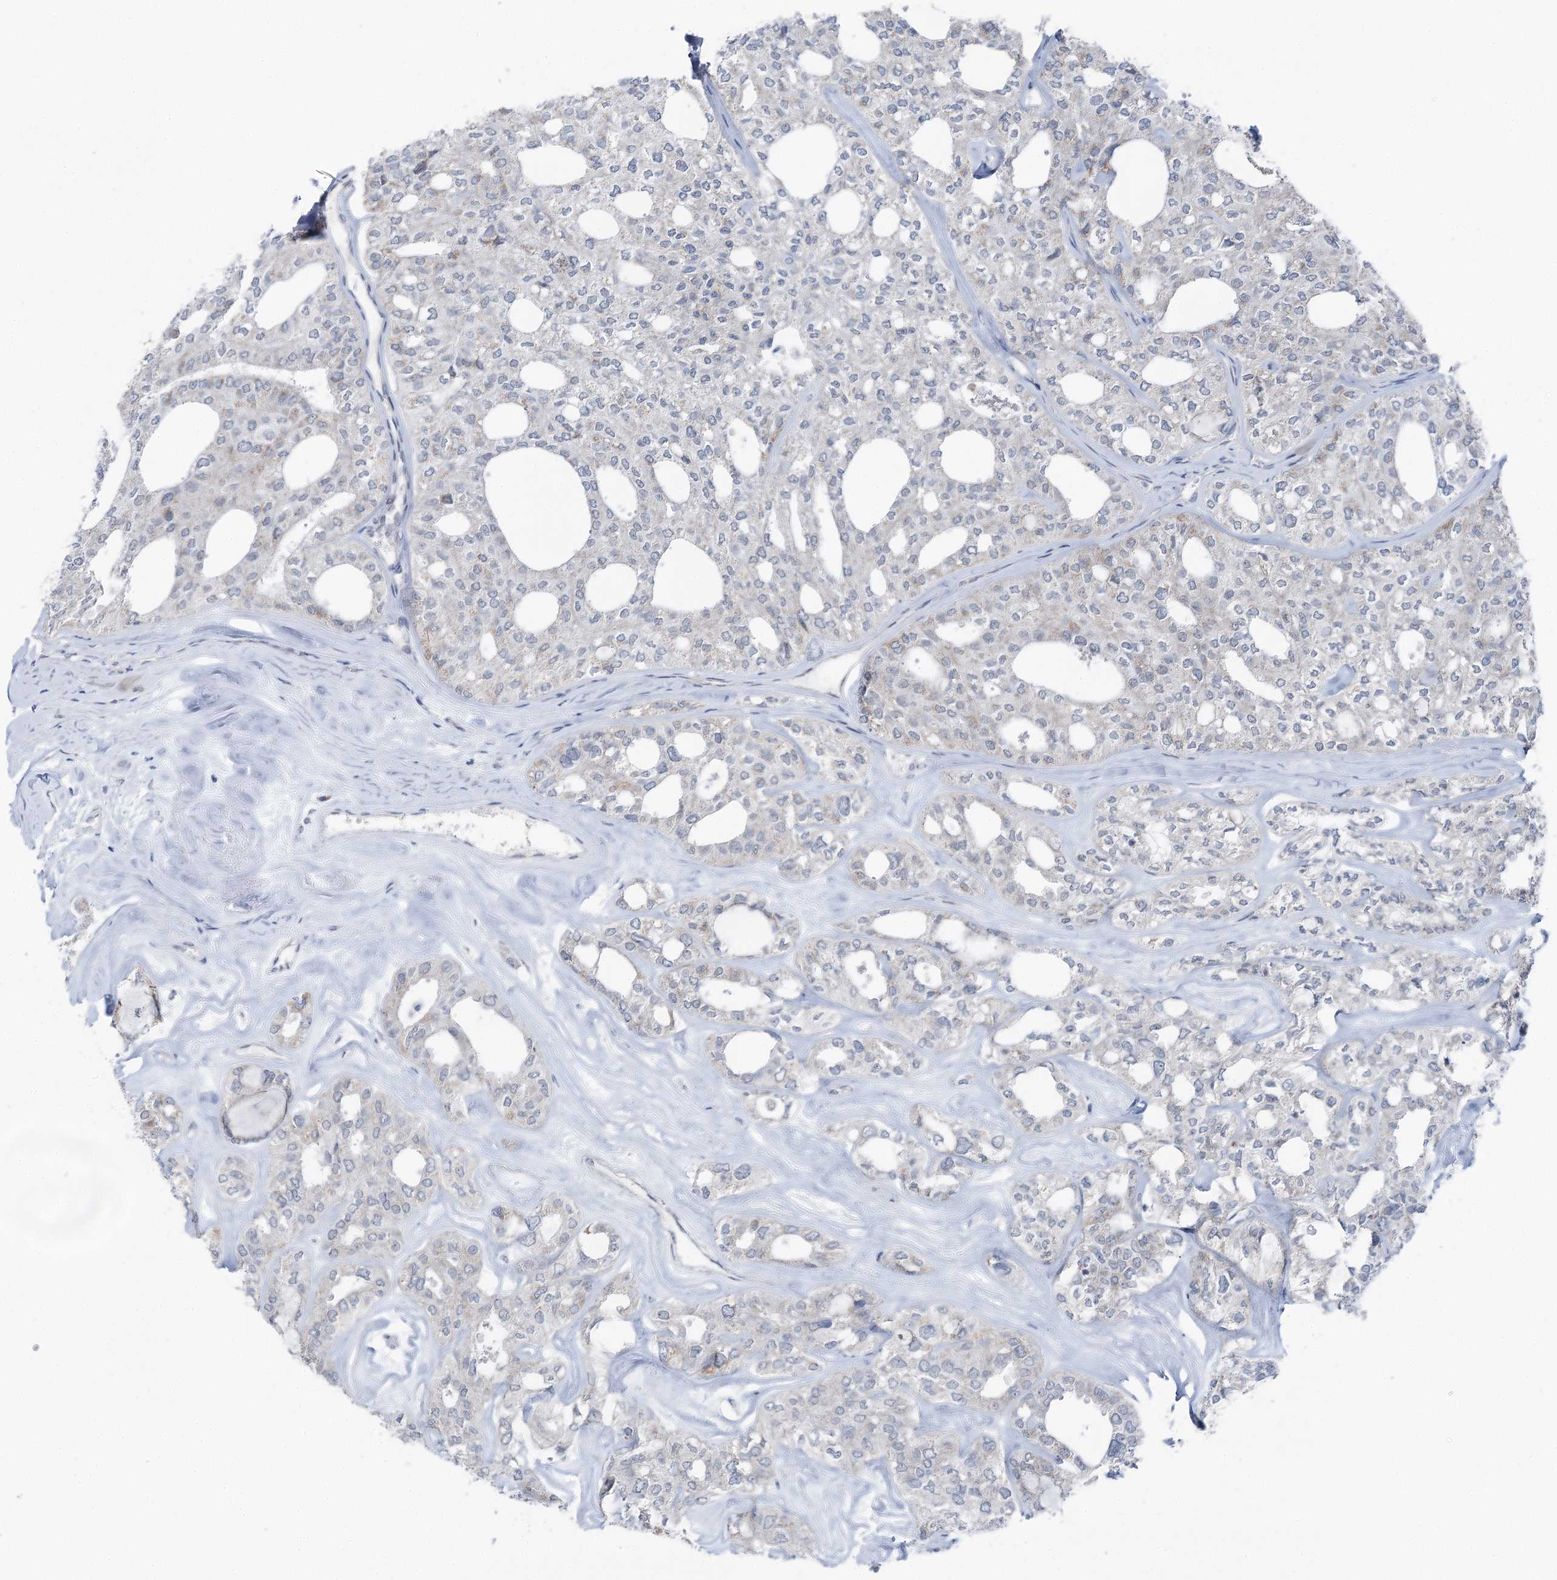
{"staining": {"intensity": "negative", "quantity": "none", "location": "none"}, "tissue": "thyroid cancer", "cell_type": "Tumor cells", "image_type": "cancer", "snomed": [{"axis": "morphology", "description": "Follicular adenoma carcinoma, NOS"}, {"axis": "topography", "description": "Thyroid gland"}], "caption": "Immunohistochemical staining of thyroid cancer reveals no significant expression in tumor cells.", "gene": "STEEP1", "patient": {"sex": "male", "age": 75}}